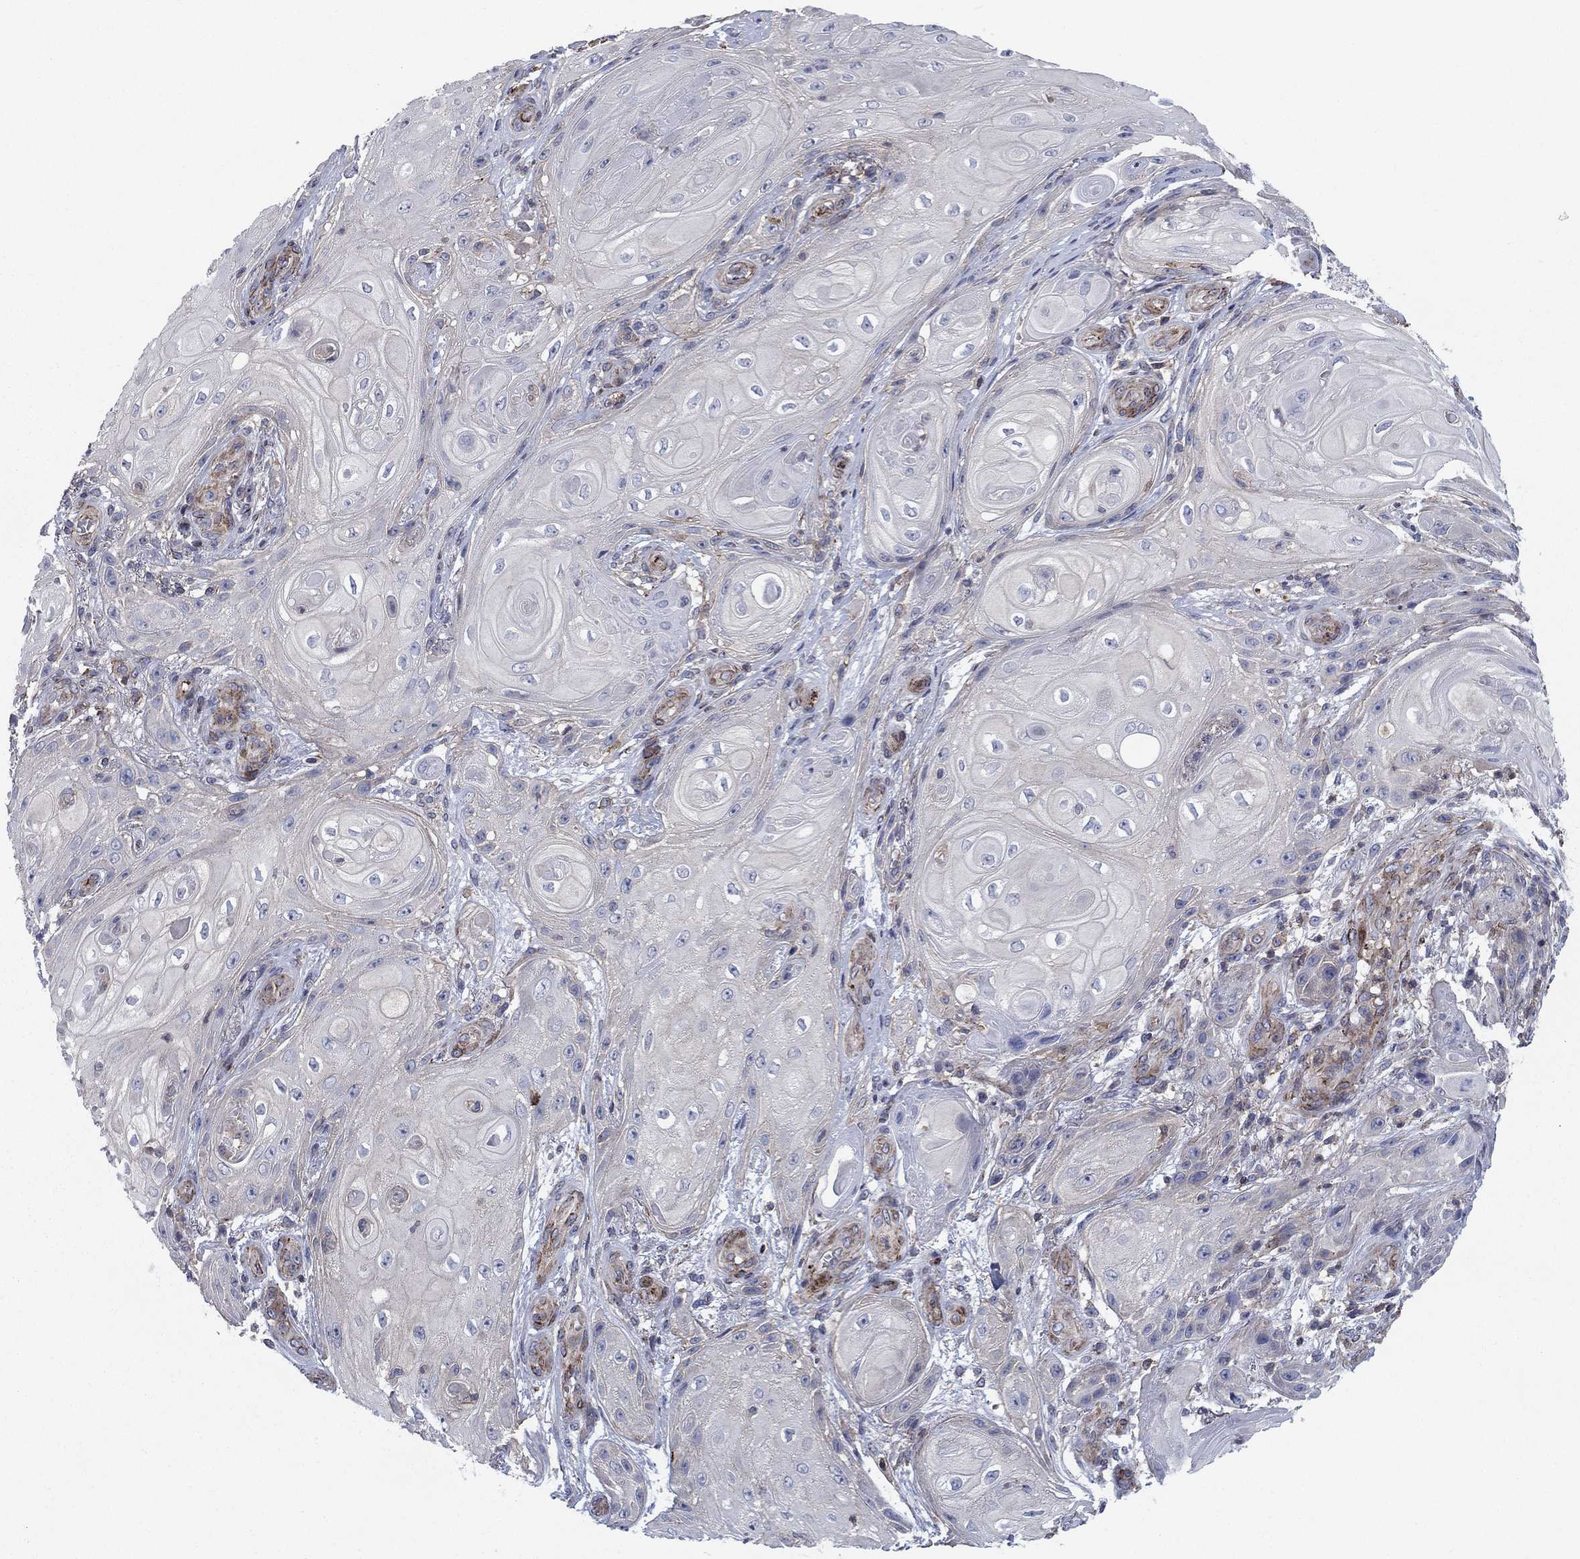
{"staining": {"intensity": "negative", "quantity": "none", "location": "none"}, "tissue": "skin cancer", "cell_type": "Tumor cells", "image_type": "cancer", "snomed": [{"axis": "morphology", "description": "Squamous cell carcinoma, NOS"}, {"axis": "topography", "description": "Skin"}], "caption": "High power microscopy image of an immunohistochemistry micrograph of skin cancer (squamous cell carcinoma), revealing no significant expression in tumor cells.", "gene": "PSD4", "patient": {"sex": "male", "age": 62}}